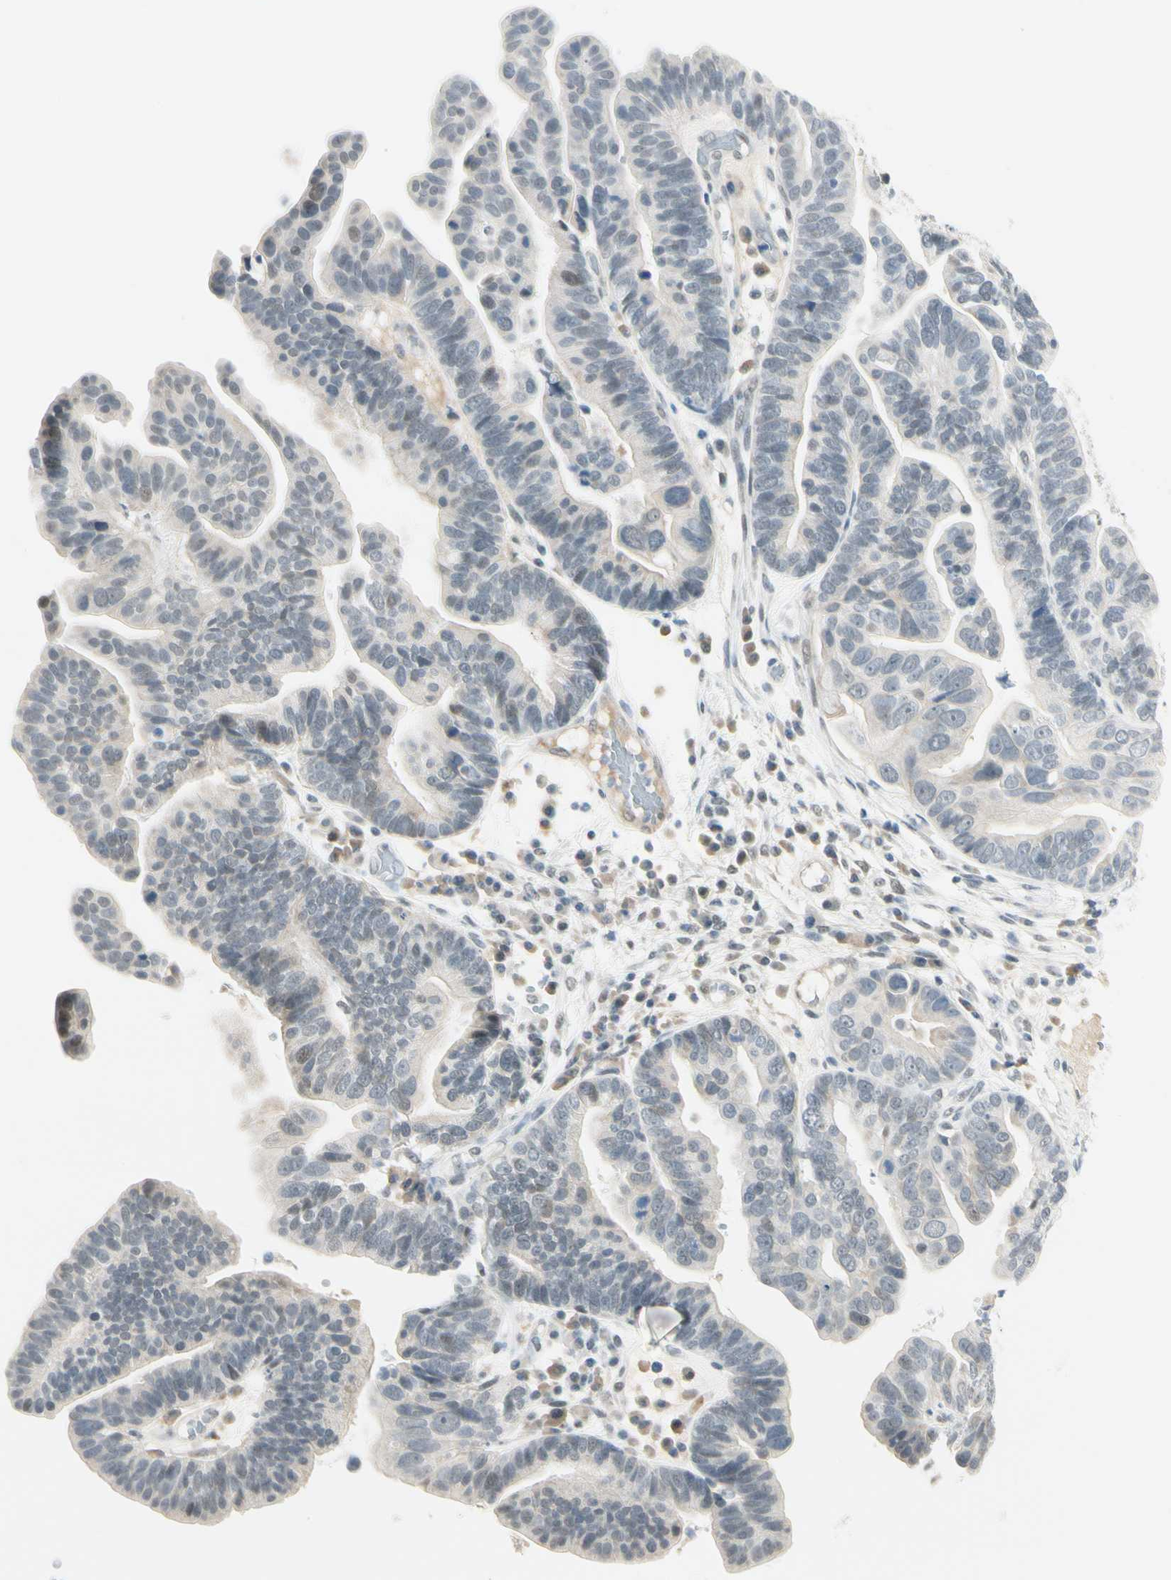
{"staining": {"intensity": "weak", "quantity": "<25%", "location": "nuclear"}, "tissue": "ovarian cancer", "cell_type": "Tumor cells", "image_type": "cancer", "snomed": [{"axis": "morphology", "description": "Cystadenocarcinoma, serous, NOS"}, {"axis": "topography", "description": "Ovary"}], "caption": "Serous cystadenocarcinoma (ovarian) was stained to show a protein in brown. There is no significant positivity in tumor cells. The staining is performed using DAB (3,3'-diaminobenzidine) brown chromogen with nuclei counter-stained in using hematoxylin.", "gene": "ASPN", "patient": {"sex": "female", "age": 56}}